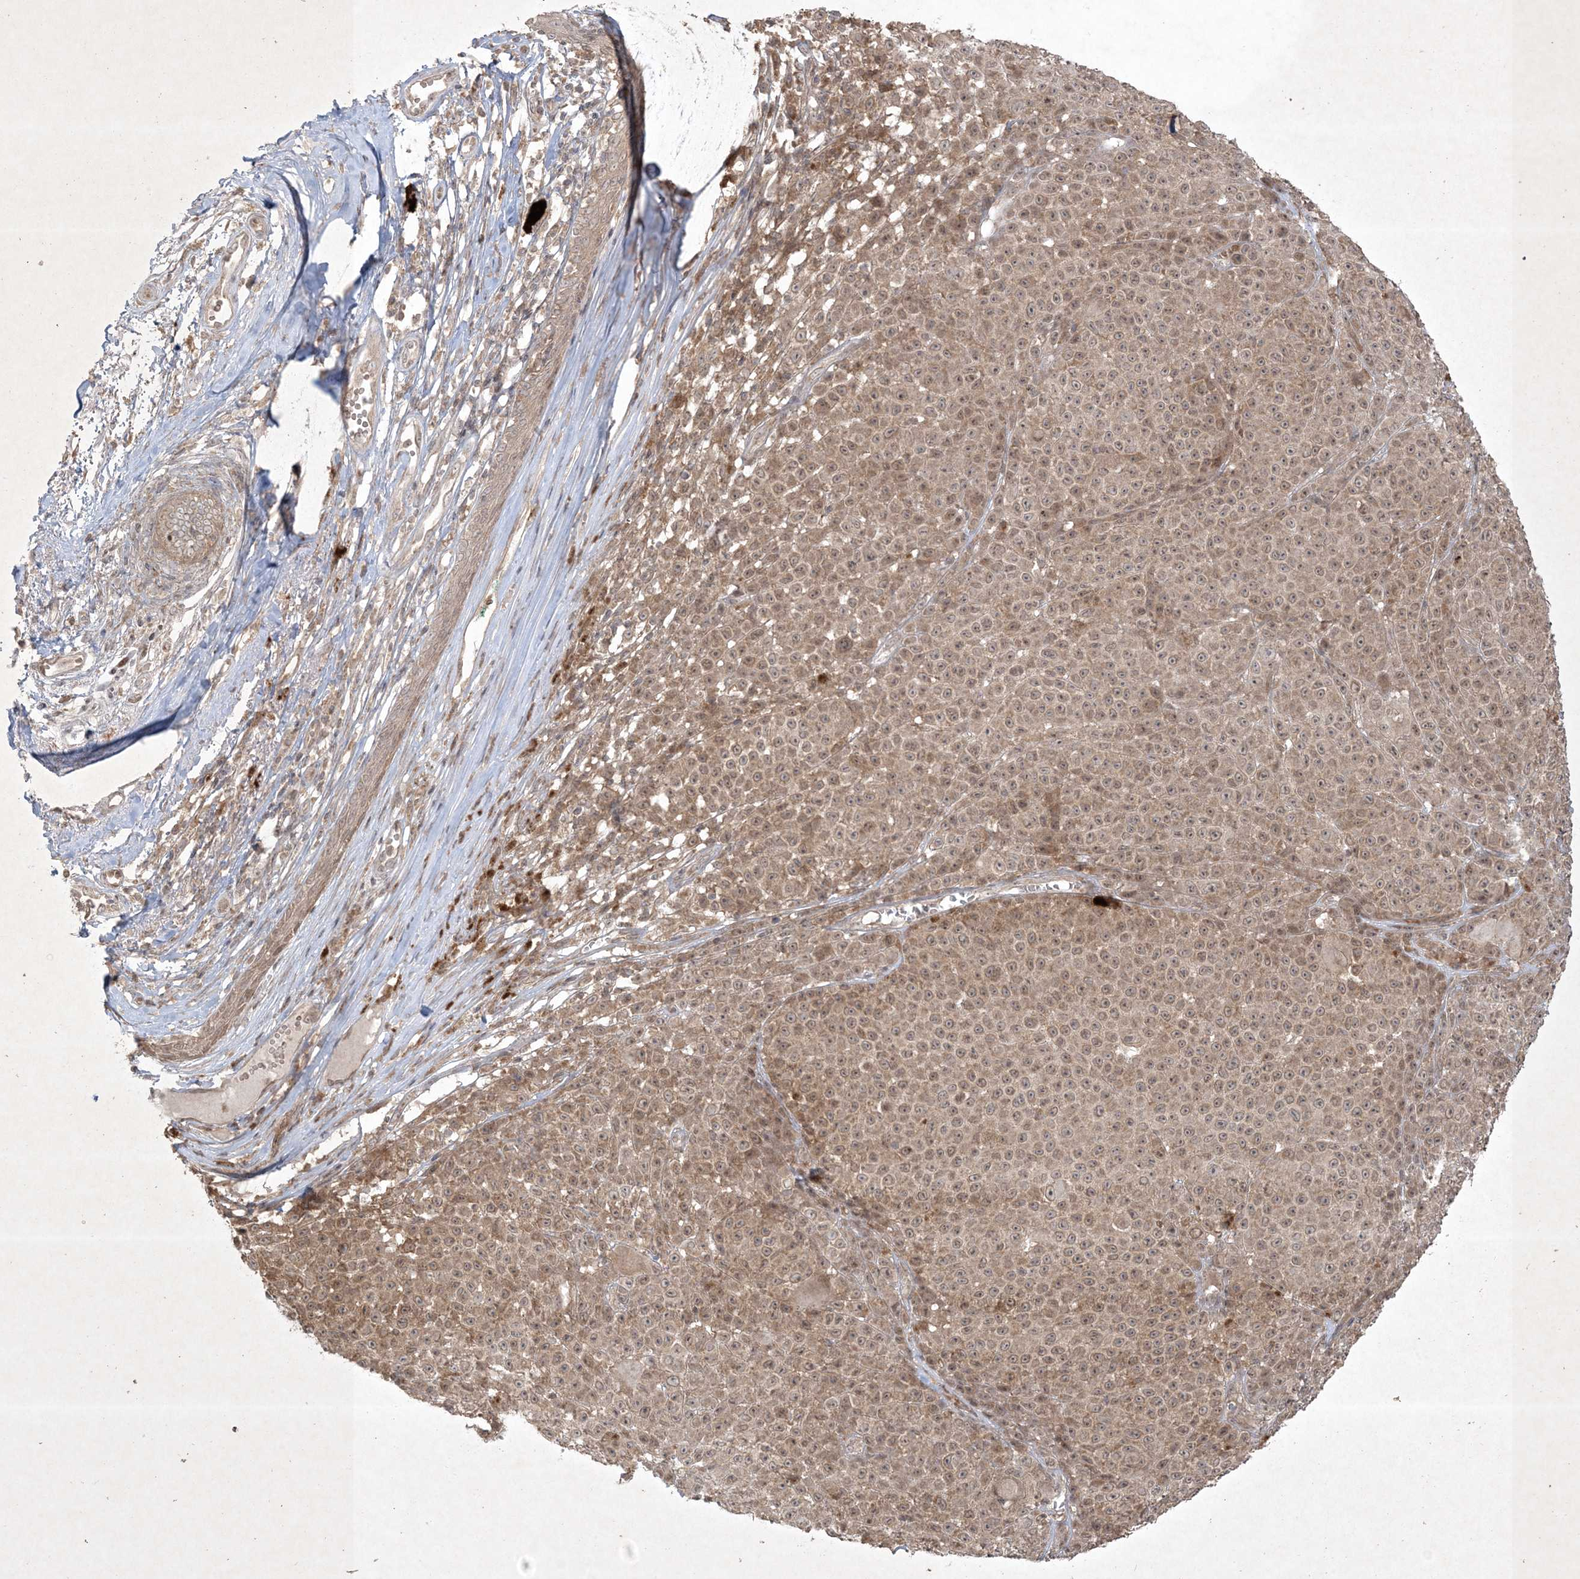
{"staining": {"intensity": "moderate", "quantity": ">75%", "location": "cytoplasmic/membranous,nuclear"}, "tissue": "melanoma", "cell_type": "Tumor cells", "image_type": "cancer", "snomed": [{"axis": "morphology", "description": "Malignant melanoma, NOS"}, {"axis": "topography", "description": "Skin"}], "caption": "IHC image of neoplastic tissue: human melanoma stained using IHC reveals medium levels of moderate protein expression localized specifically in the cytoplasmic/membranous and nuclear of tumor cells, appearing as a cytoplasmic/membranous and nuclear brown color.", "gene": "NRBP2", "patient": {"sex": "female", "age": 94}}